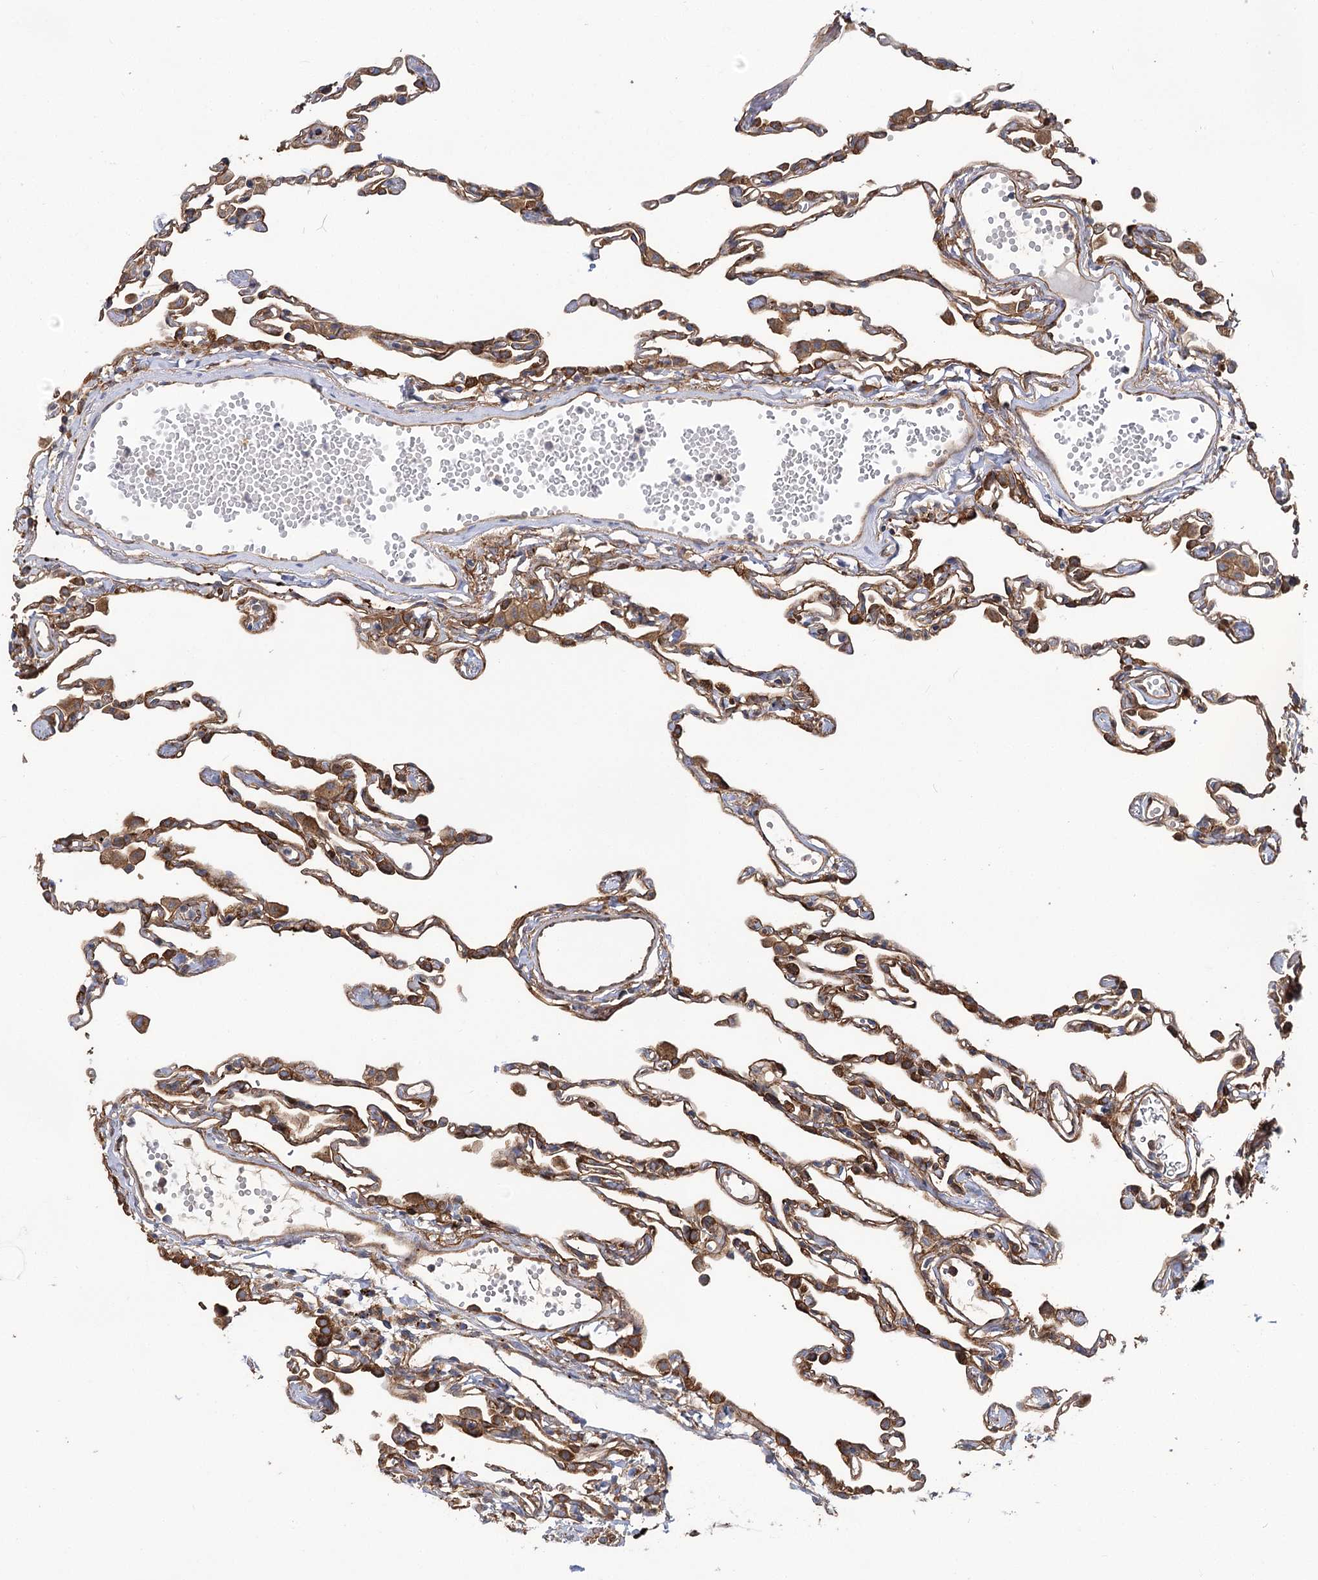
{"staining": {"intensity": "moderate", "quantity": ">75%", "location": "cytoplasmic/membranous"}, "tissue": "lung", "cell_type": "Alveolar cells", "image_type": "normal", "snomed": [{"axis": "morphology", "description": "Normal tissue, NOS"}, {"axis": "topography", "description": "Lung"}], "caption": "Immunohistochemical staining of benign lung demonstrates >75% levels of moderate cytoplasmic/membranous protein positivity in approximately >75% of alveolar cells.", "gene": "GUSB", "patient": {"sex": "female", "age": 49}}